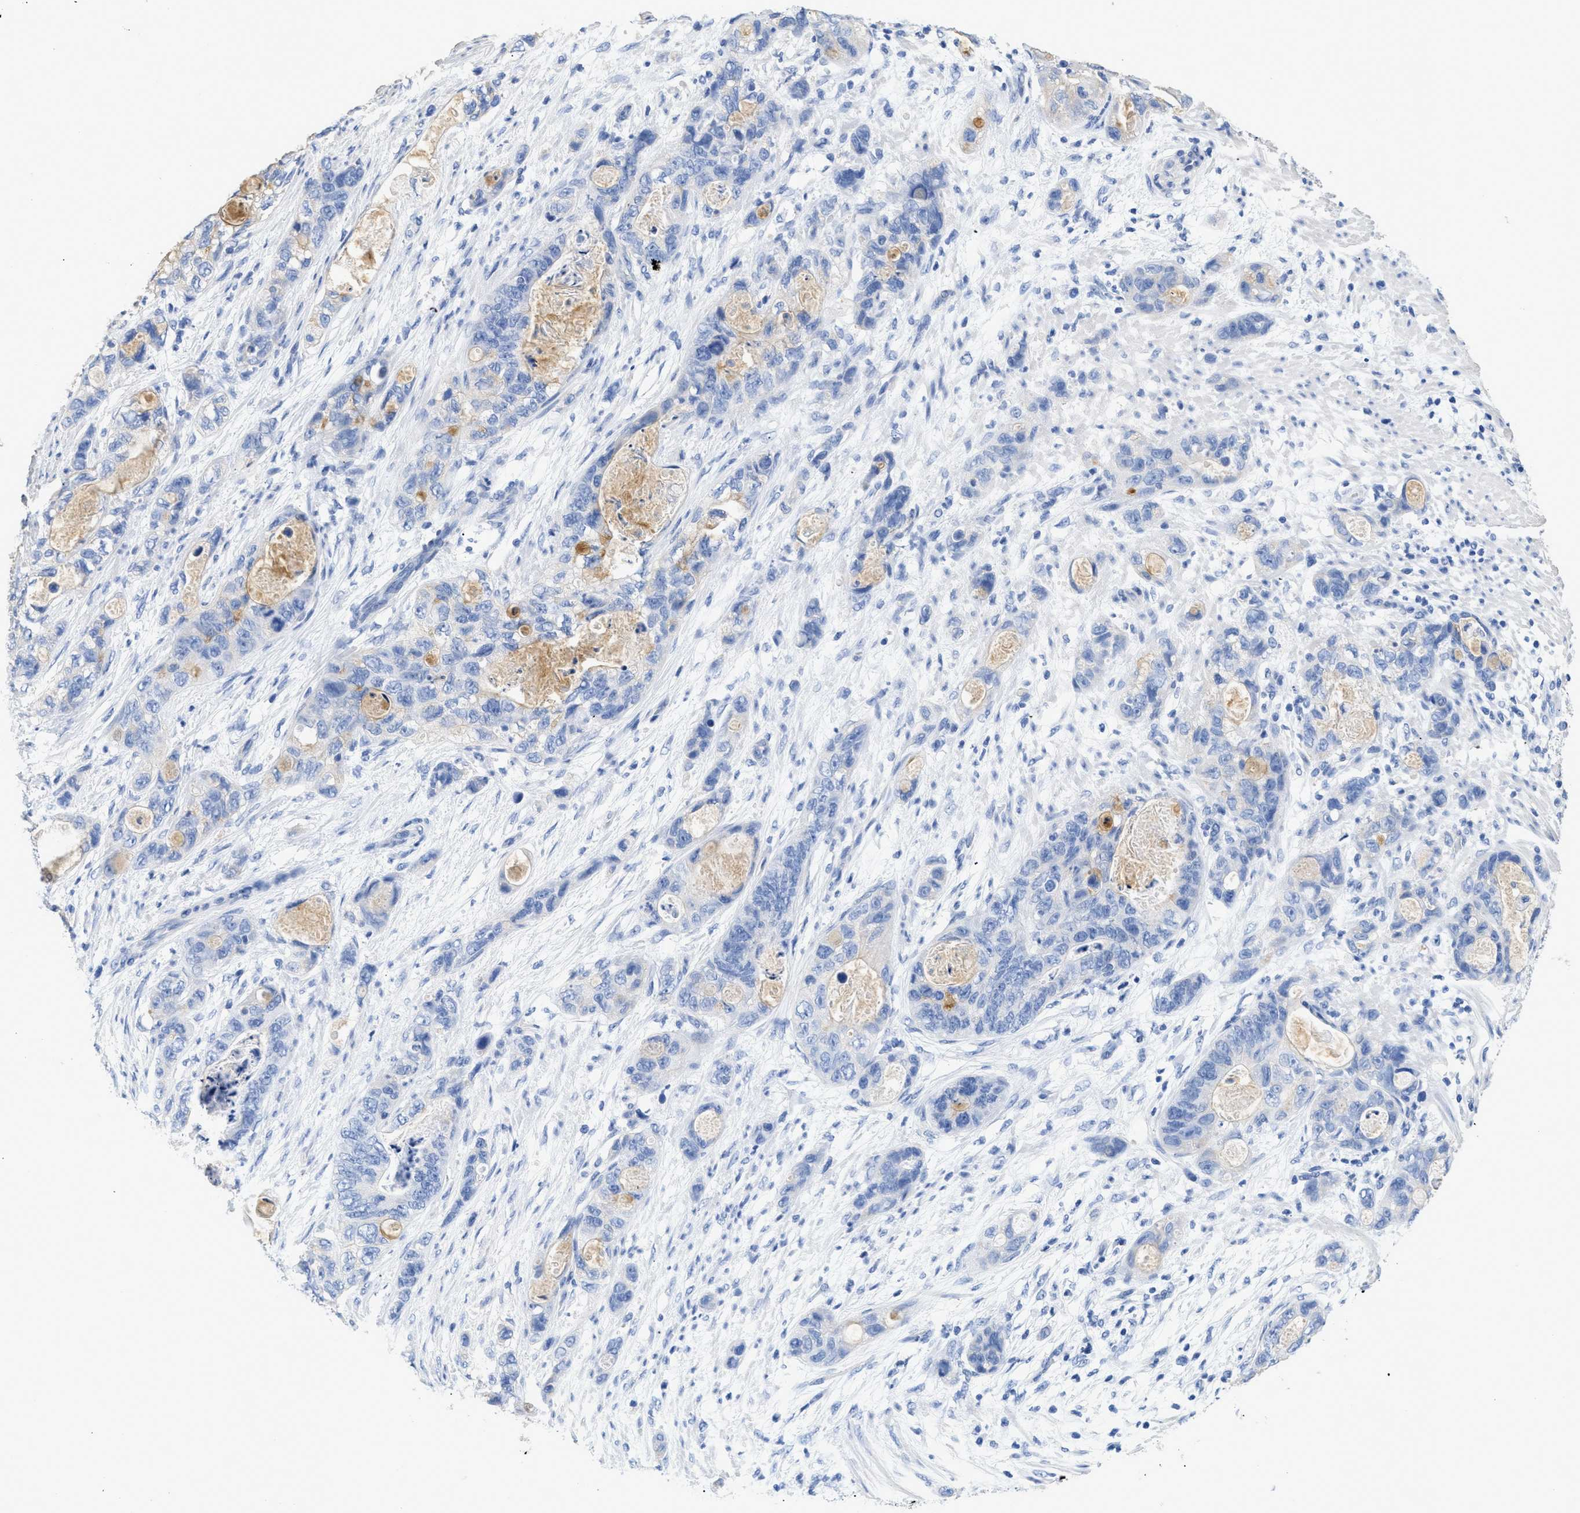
{"staining": {"intensity": "negative", "quantity": "none", "location": "none"}, "tissue": "stomach cancer", "cell_type": "Tumor cells", "image_type": "cancer", "snomed": [{"axis": "morphology", "description": "Normal tissue, NOS"}, {"axis": "morphology", "description": "Adenocarcinoma, NOS"}, {"axis": "topography", "description": "Stomach"}], "caption": "There is no significant expression in tumor cells of stomach cancer (adenocarcinoma).", "gene": "DLC1", "patient": {"sex": "female", "age": 89}}